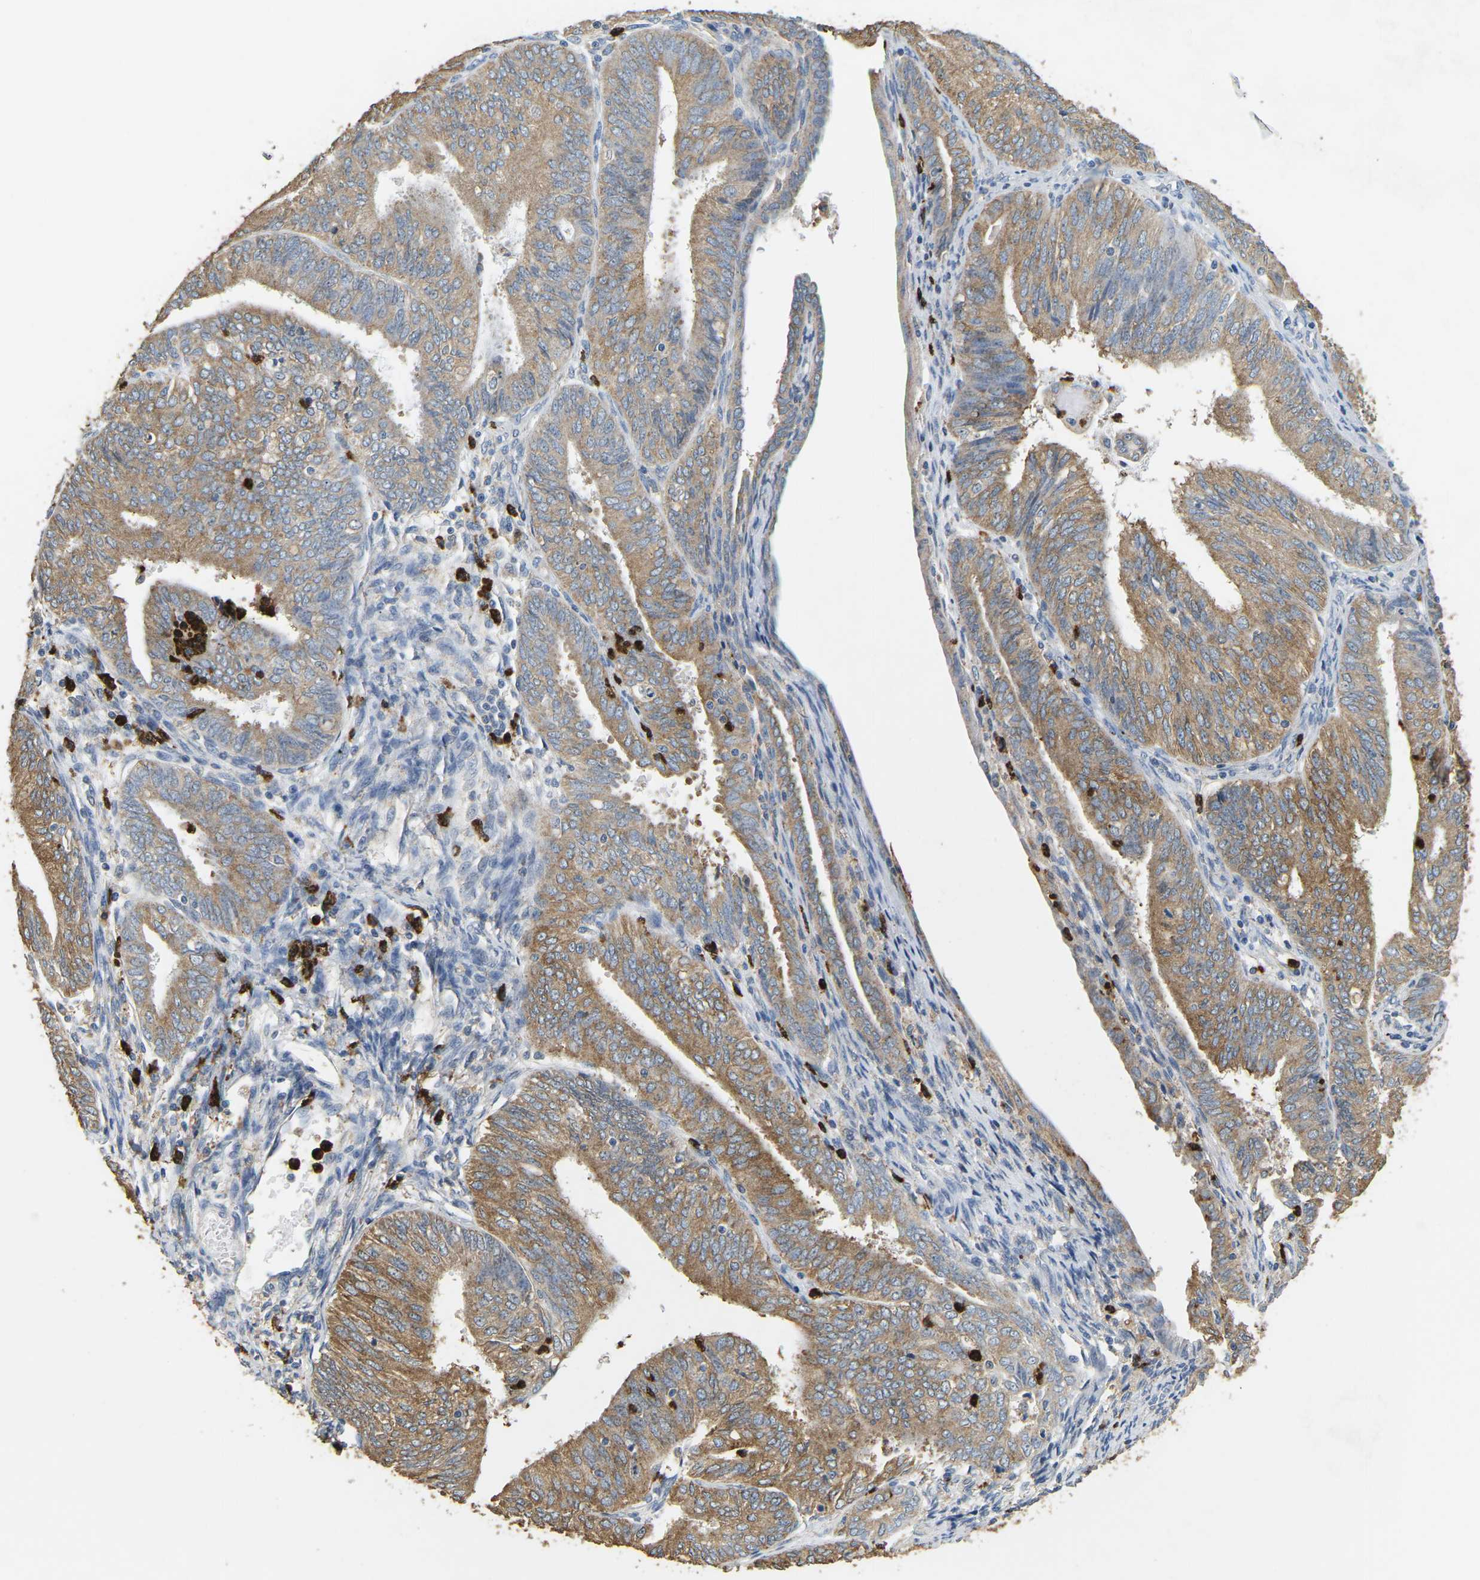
{"staining": {"intensity": "moderate", "quantity": ">75%", "location": "cytoplasmic/membranous"}, "tissue": "endometrial cancer", "cell_type": "Tumor cells", "image_type": "cancer", "snomed": [{"axis": "morphology", "description": "Adenocarcinoma, NOS"}, {"axis": "topography", "description": "Endometrium"}], "caption": "This histopathology image exhibits endometrial cancer stained with immunohistochemistry to label a protein in brown. The cytoplasmic/membranous of tumor cells show moderate positivity for the protein. Nuclei are counter-stained blue.", "gene": "ADM", "patient": {"sex": "female", "age": 58}}